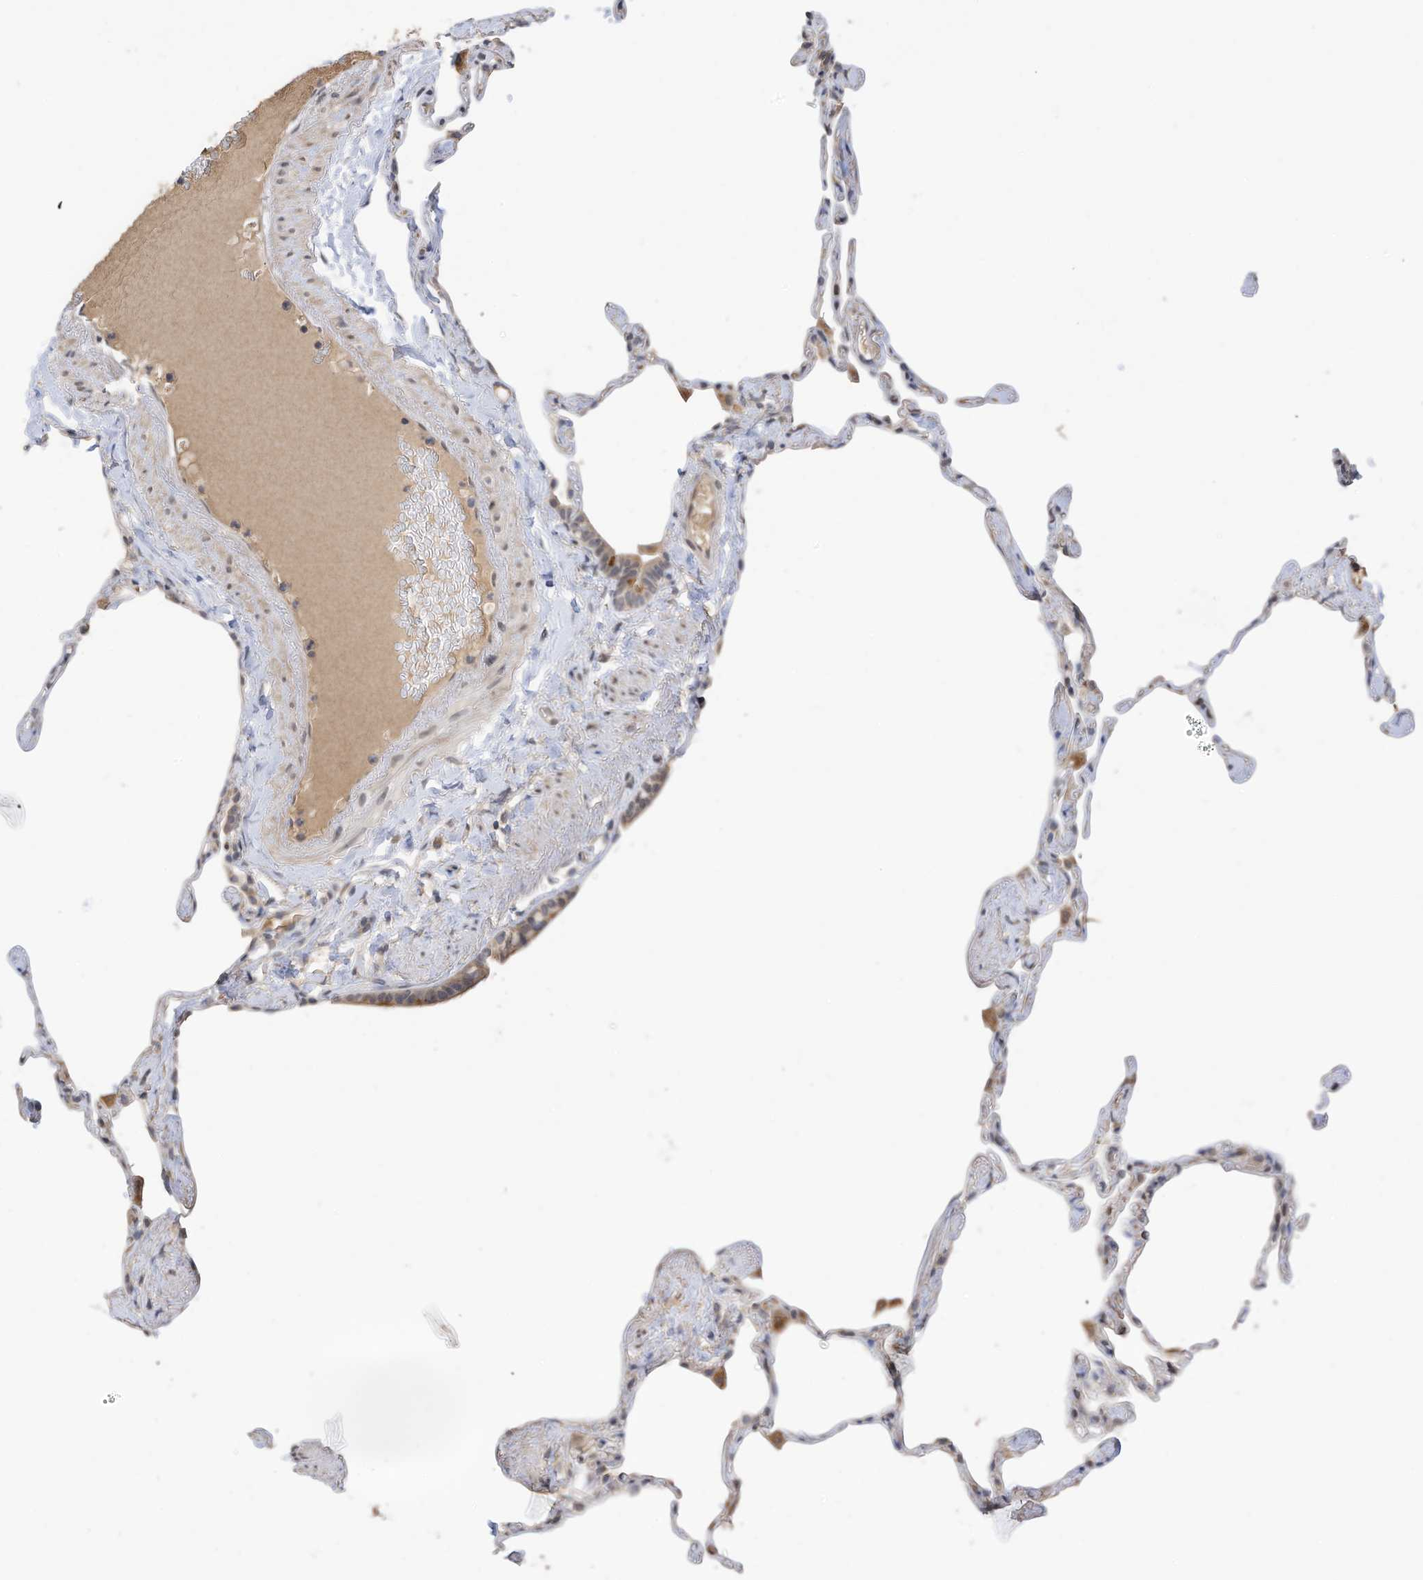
{"staining": {"intensity": "weak", "quantity": "<25%", "location": "cytoplasmic/membranous"}, "tissue": "lung", "cell_type": "Alveolar cells", "image_type": "normal", "snomed": [{"axis": "morphology", "description": "Normal tissue, NOS"}, {"axis": "topography", "description": "Lung"}], "caption": "DAB immunohistochemical staining of normal lung shows no significant positivity in alveolar cells.", "gene": "REC8", "patient": {"sex": "male", "age": 65}}